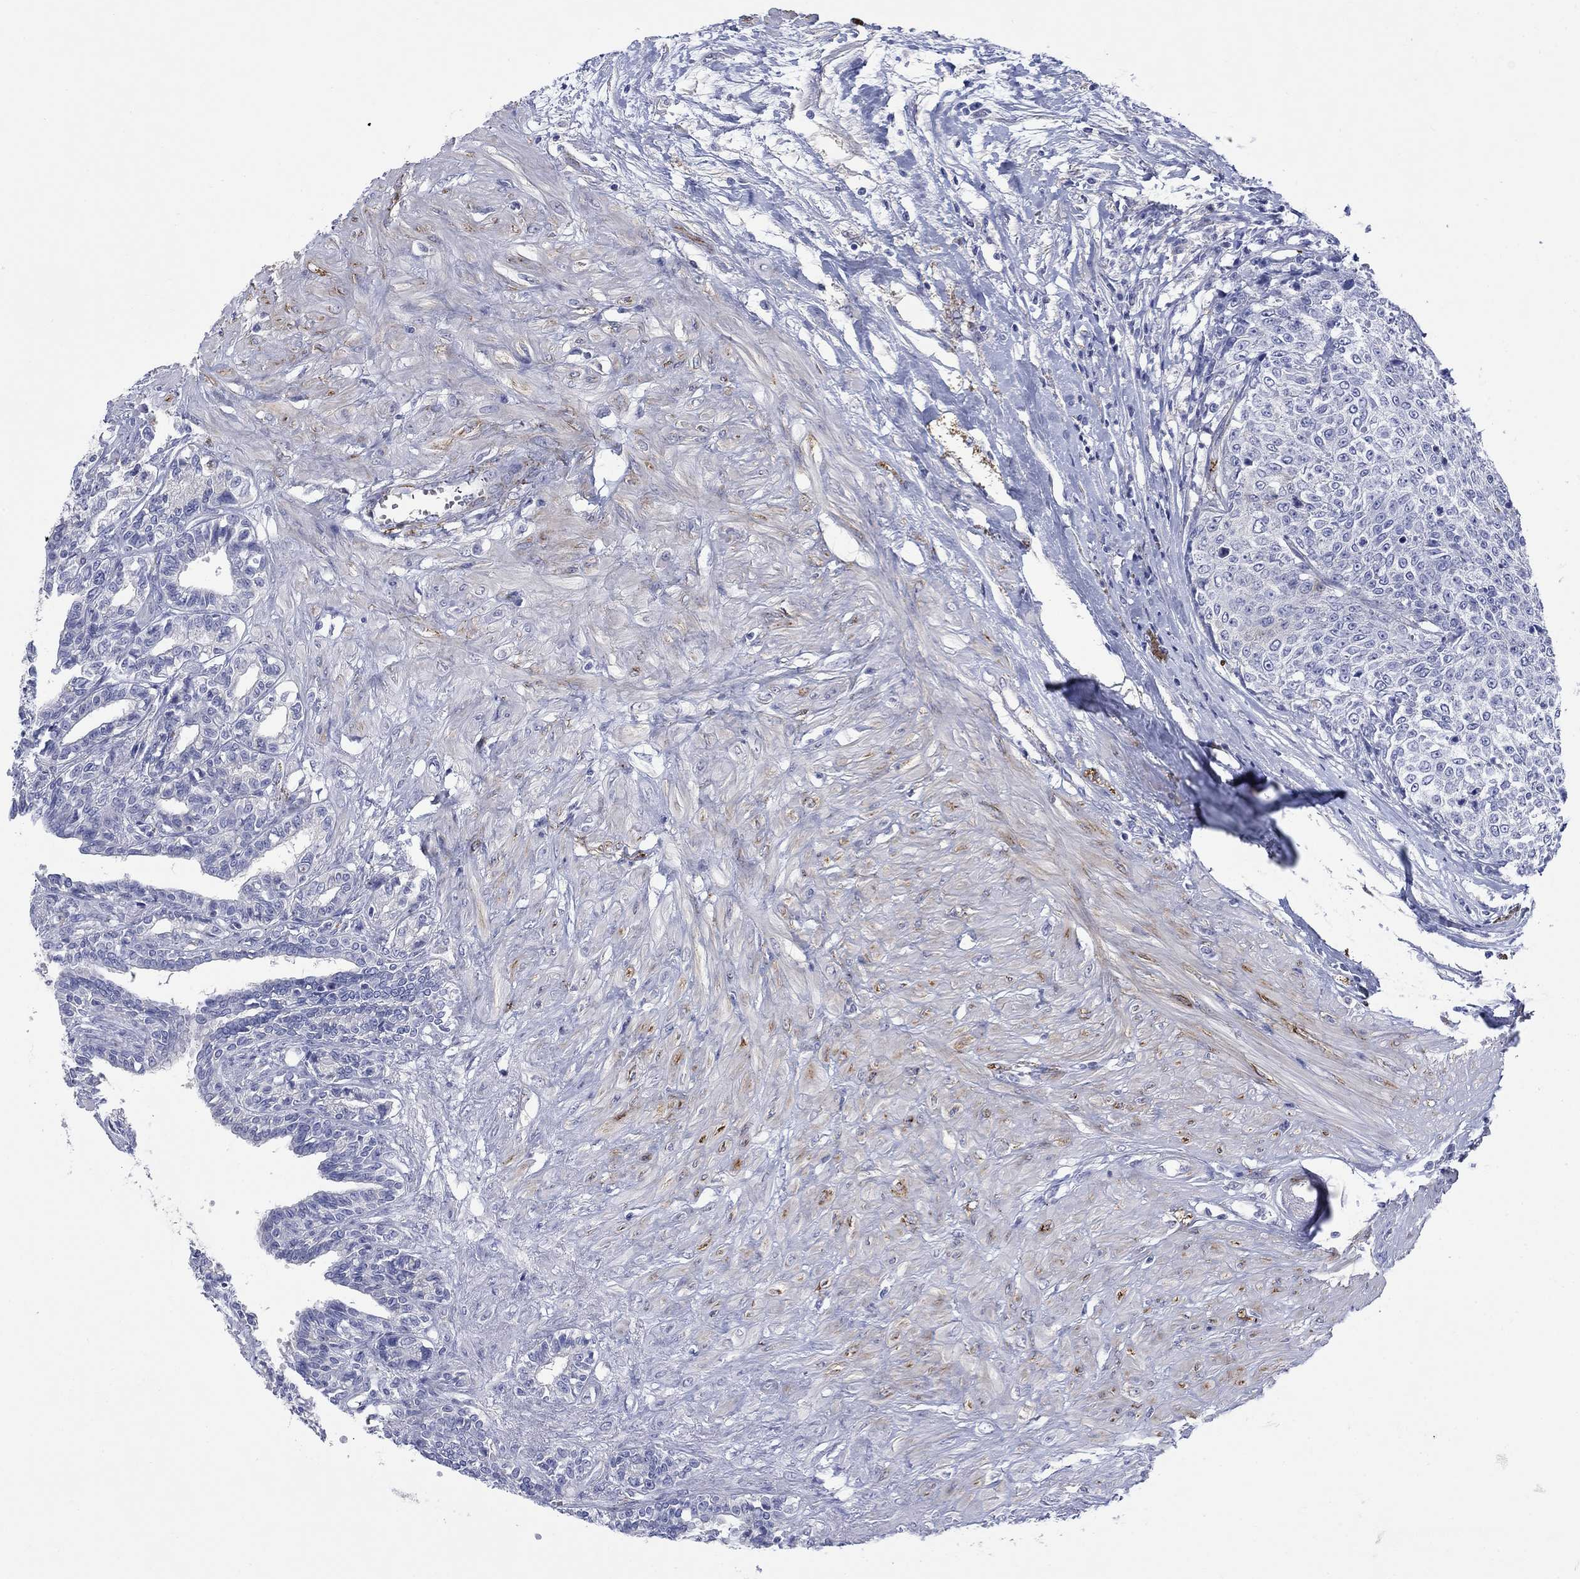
{"staining": {"intensity": "negative", "quantity": "none", "location": "none"}, "tissue": "seminal vesicle", "cell_type": "Glandular cells", "image_type": "normal", "snomed": [{"axis": "morphology", "description": "Normal tissue, NOS"}, {"axis": "morphology", "description": "Urothelial carcinoma, NOS"}, {"axis": "topography", "description": "Urinary bladder"}, {"axis": "topography", "description": "Seminal veicle"}], "caption": "Photomicrograph shows no significant protein staining in glandular cells of normal seminal vesicle. (DAB (3,3'-diaminobenzidine) immunohistochemistry visualized using brightfield microscopy, high magnification).", "gene": "PTPRZ1", "patient": {"sex": "male", "age": 76}}